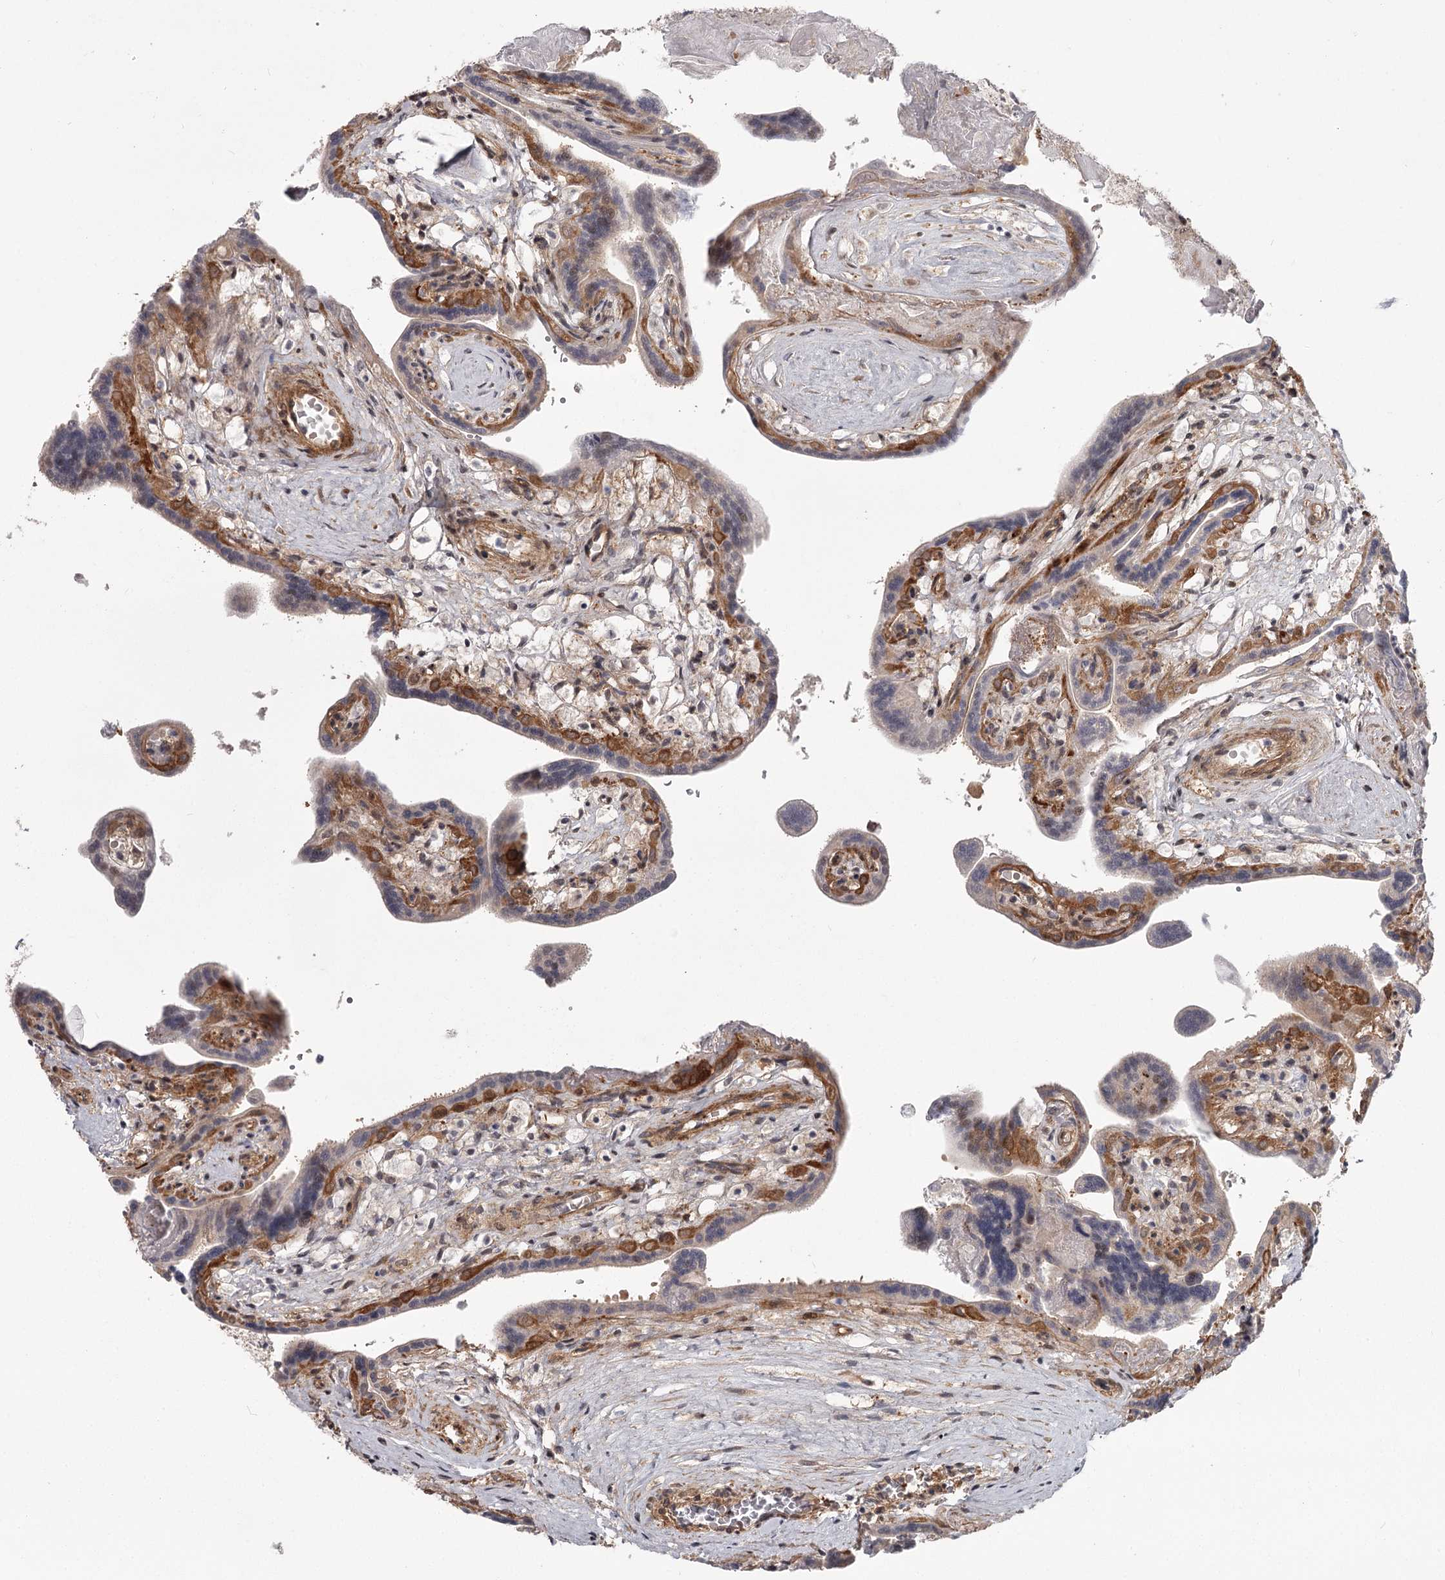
{"staining": {"intensity": "moderate", "quantity": "25%-75%", "location": "cytoplasmic/membranous"}, "tissue": "placenta", "cell_type": "Trophoblastic cells", "image_type": "normal", "snomed": [{"axis": "morphology", "description": "Normal tissue, NOS"}, {"axis": "topography", "description": "Placenta"}], "caption": "A brown stain highlights moderate cytoplasmic/membranous positivity of a protein in trophoblastic cells of unremarkable placenta.", "gene": "CCNG2", "patient": {"sex": "female", "age": 37}}